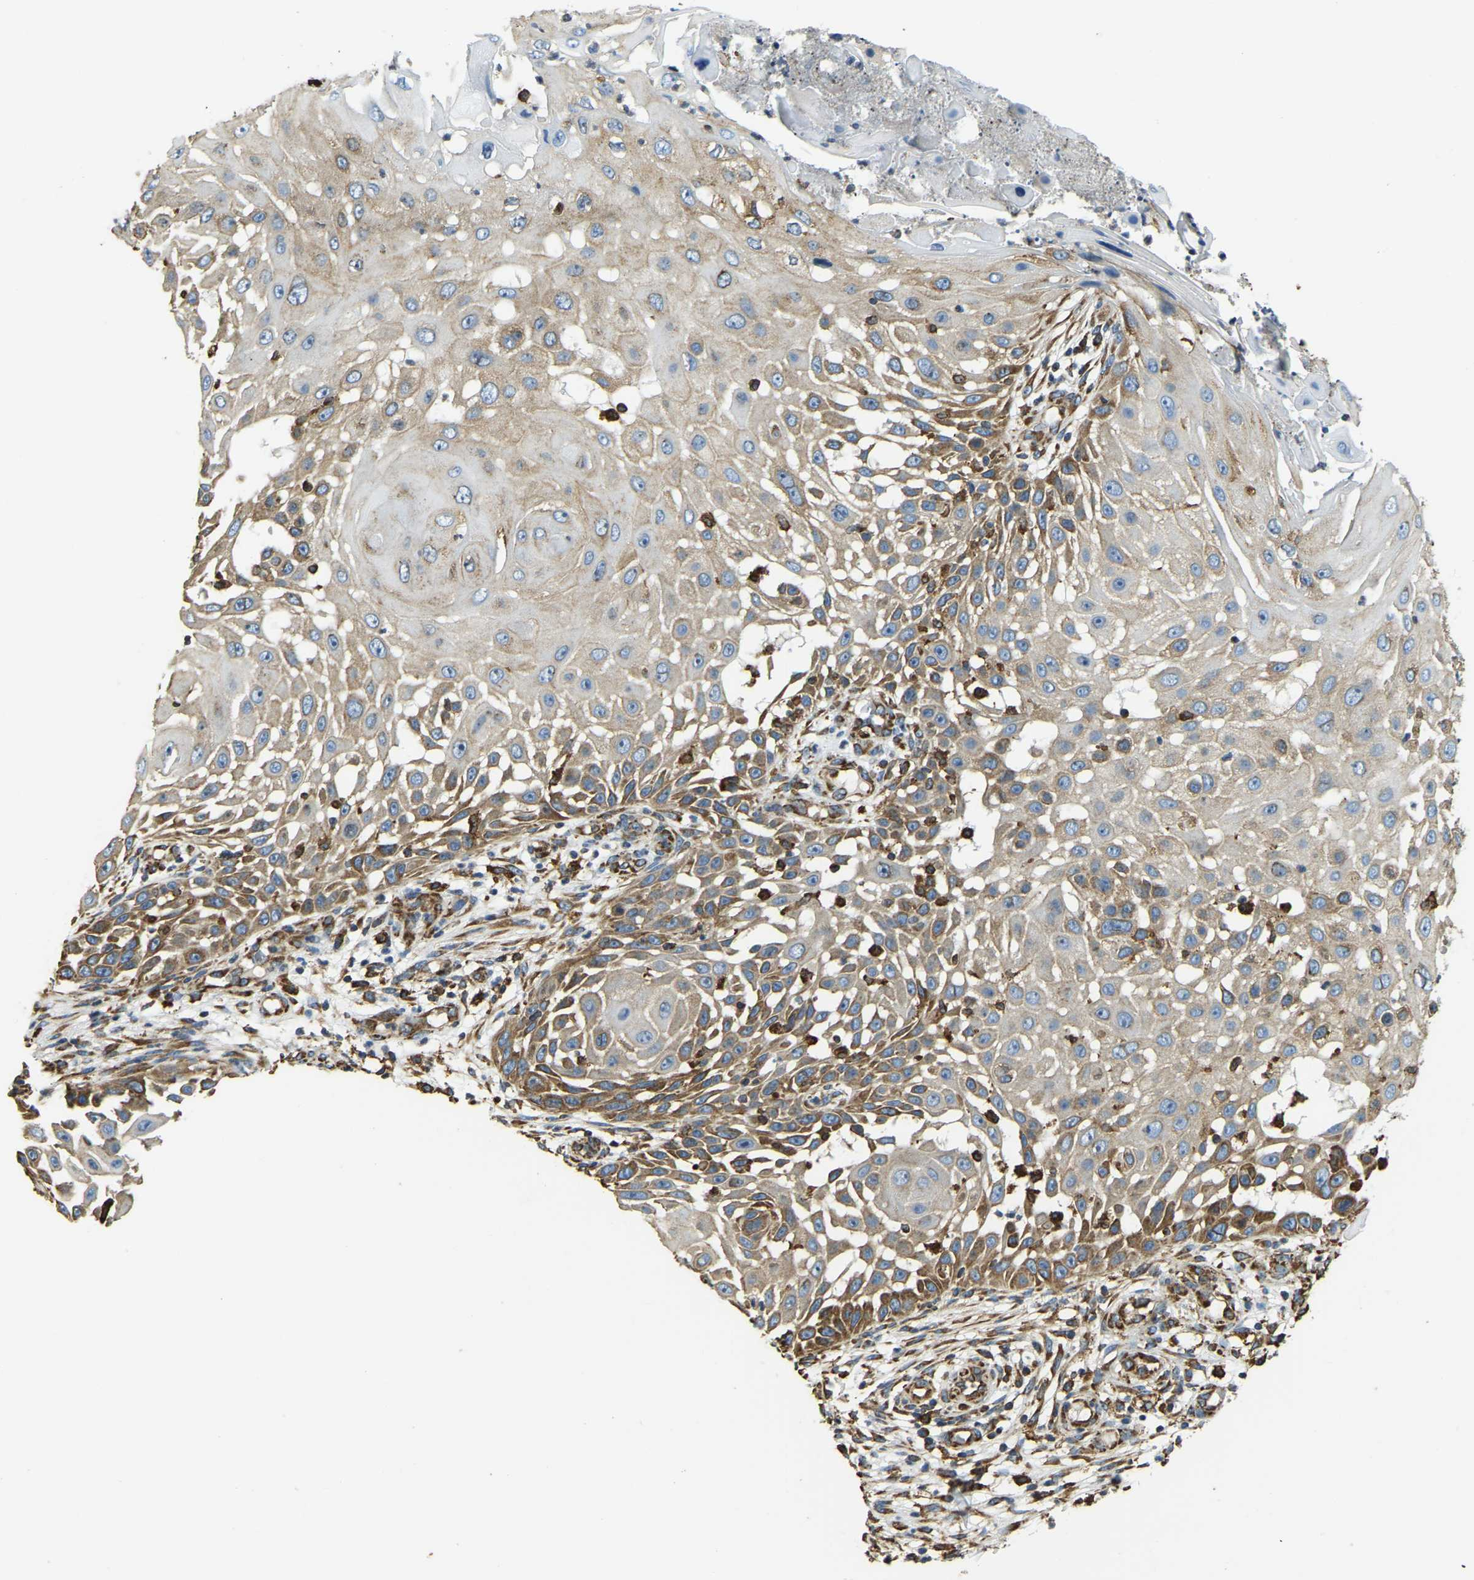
{"staining": {"intensity": "moderate", "quantity": ">75%", "location": "cytoplasmic/membranous"}, "tissue": "skin cancer", "cell_type": "Tumor cells", "image_type": "cancer", "snomed": [{"axis": "morphology", "description": "Squamous cell carcinoma, NOS"}, {"axis": "topography", "description": "Skin"}], "caption": "This image reveals IHC staining of human skin cancer, with medium moderate cytoplasmic/membranous positivity in about >75% of tumor cells.", "gene": "RNF115", "patient": {"sex": "female", "age": 44}}